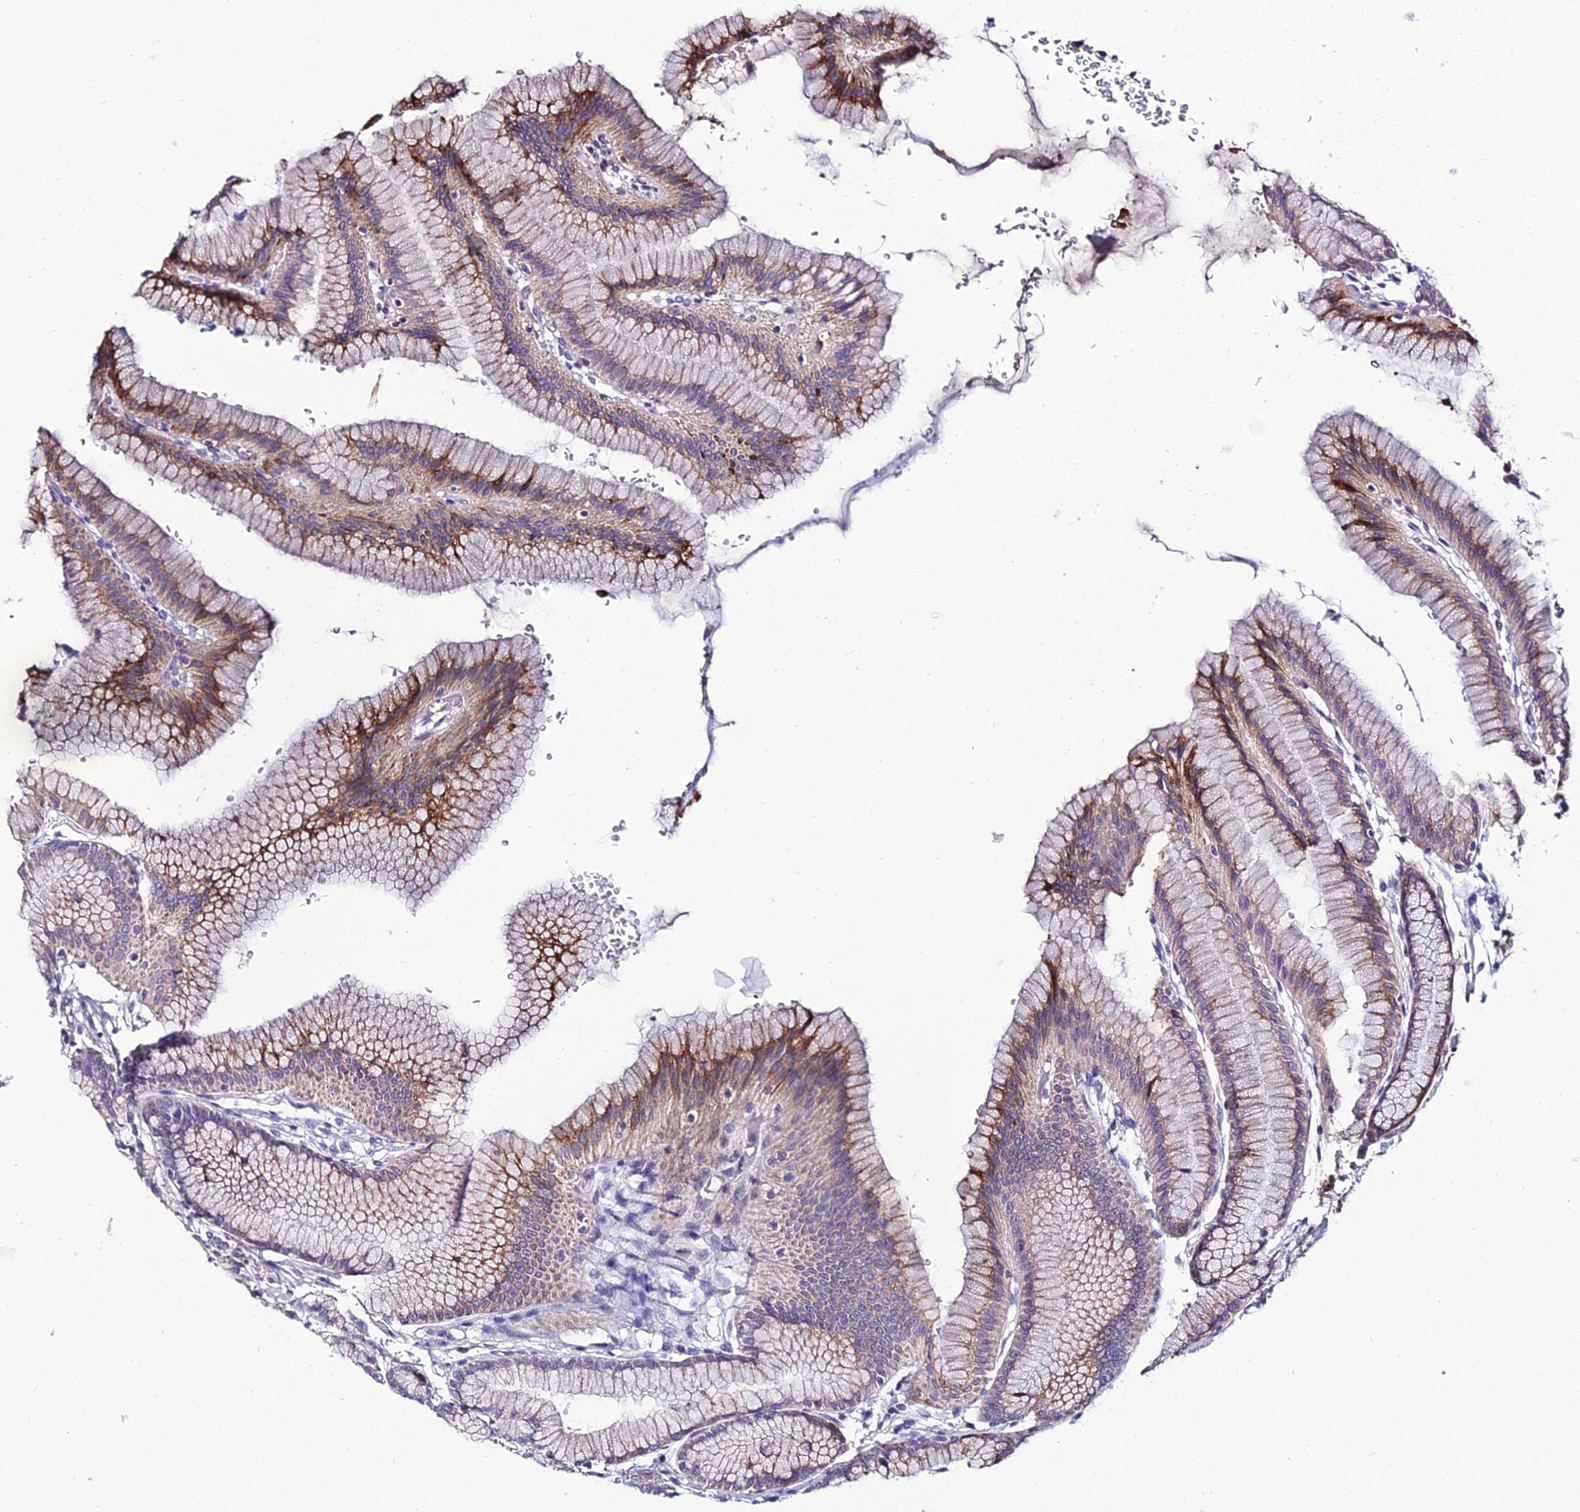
{"staining": {"intensity": "moderate", "quantity": "25%-75%", "location": "cytoplasmic/membranous"}, "tissue": "stomach", "cell_type": "Glandular cells", "image_type": "normal", "snomed": [{"axis": "morphology", "description": "Normal tissue, NOS"}, {"axis": "morphology", "description": "Adenocarcinoma, NOS"}, {"axis": "morphology", "description": "Adenocarcinoma, High grade"}, {"axis": "topography", "description": "Stomach, upper"}, {"axis": "topography", "description": "Stomach"}], "caption": "Immunohistochemical staining of unremarkable stomach shows 25%-75% levels of moderate cytoplasmic/membranous protein expression in about 25%-75% of glandular cells. (brown staining indicates protein expression, while blue staining denotes nuclei).", "gene": "SHQ1", "patient": {"sex": "female", "age": 65}}